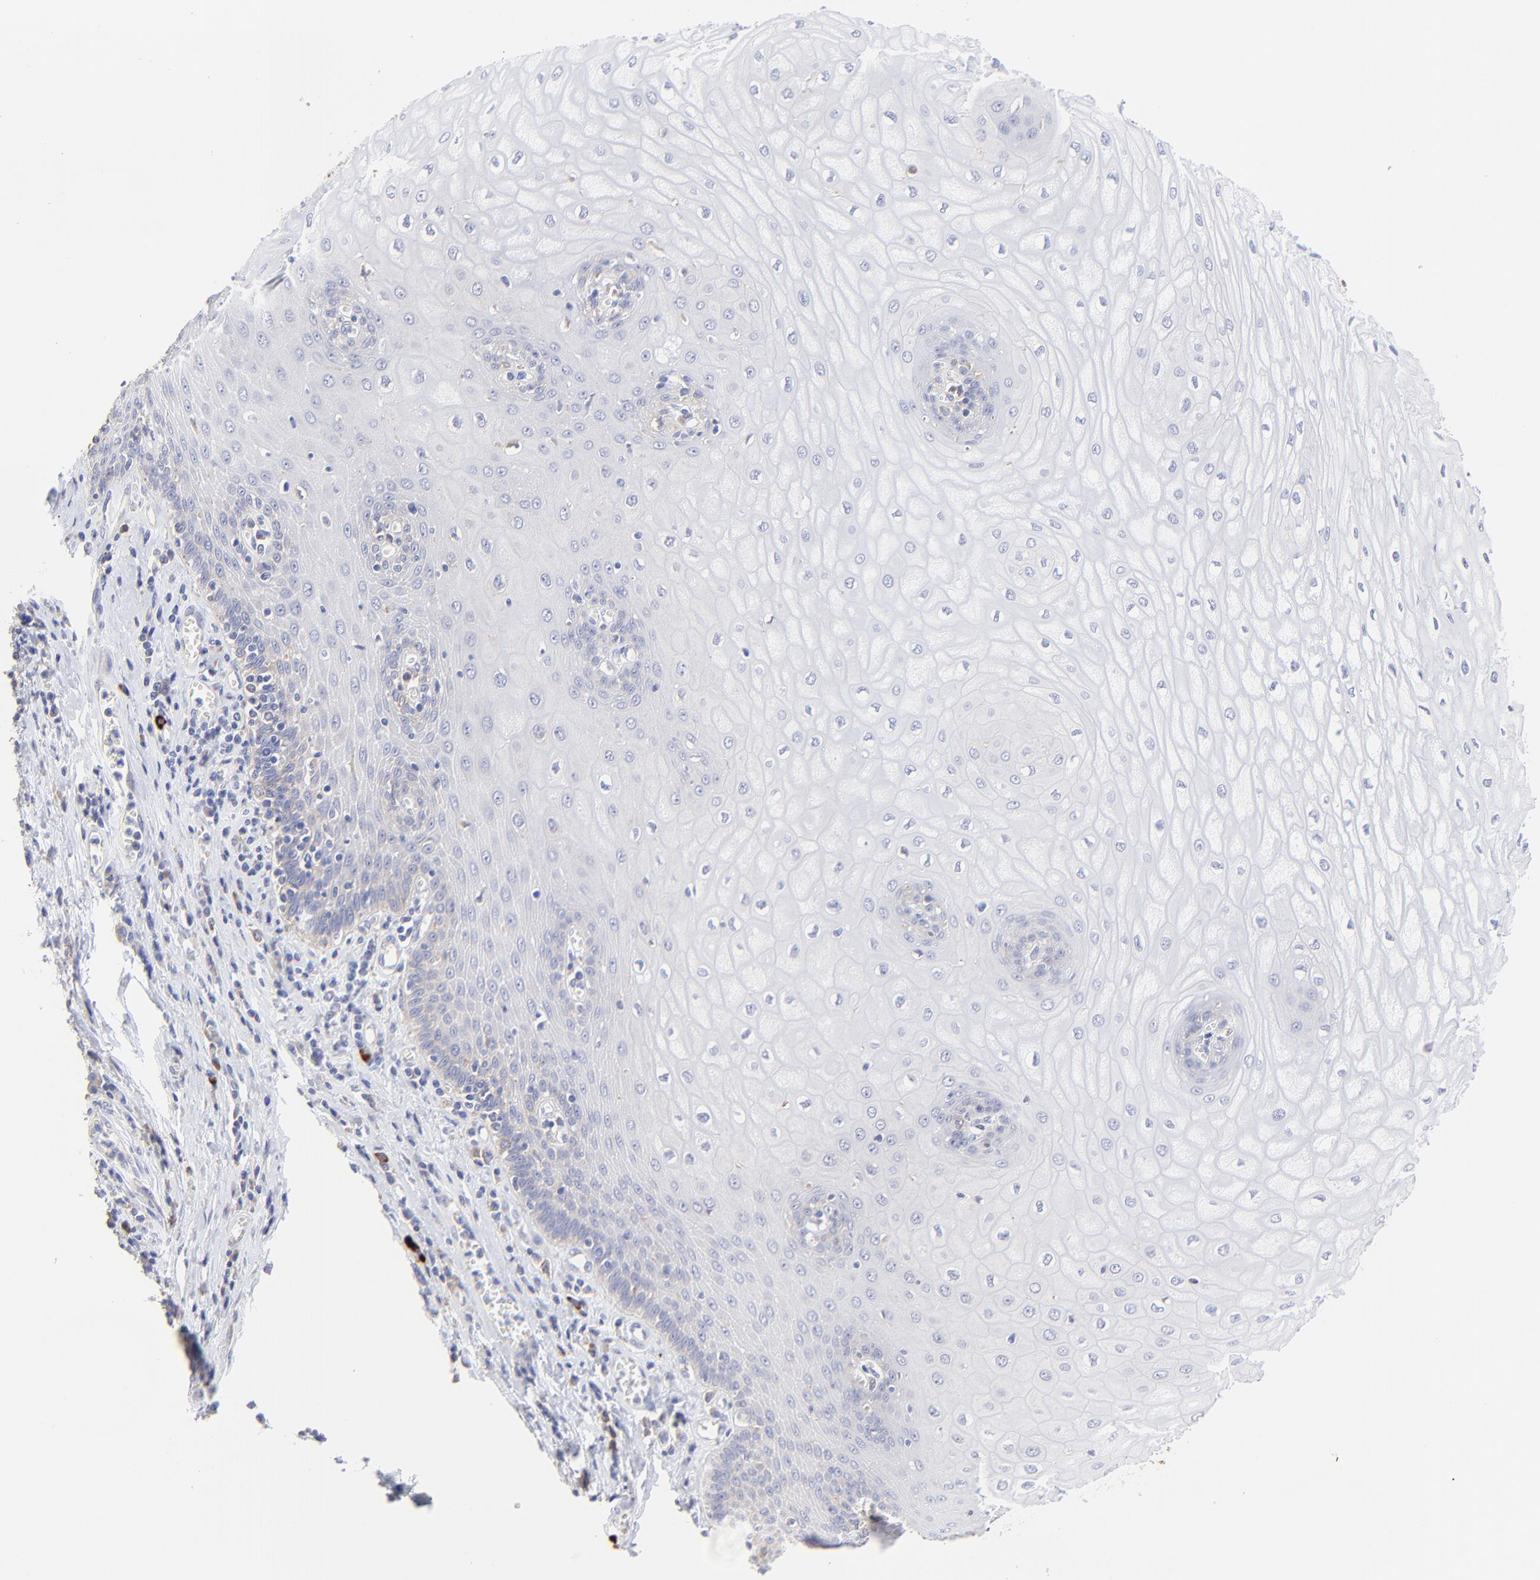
{"staining": {"intensity": "negative", "quantity": "none", "location": "none"}, "tissue": "esophagus", "cell_type": "Squamous epithelial cells", "image_type": "normal", "snomed": [{"axis": "morphology", "description": "Normal tissue, NOS"}, {"axis": "morphology", "description": "Squamous cell carcinoma, NOS"}, {"axis": "topography", "description": "Esophagus"}], "caption": "Squamous epithelial cells show no significant expression in normal esophagus. (DAB immunohistochemistry (IHC) visualized using brightfield microscopy, high magnification).", "gene": "LHFPL1", "patient": {"sex": "male", "age": 65}}